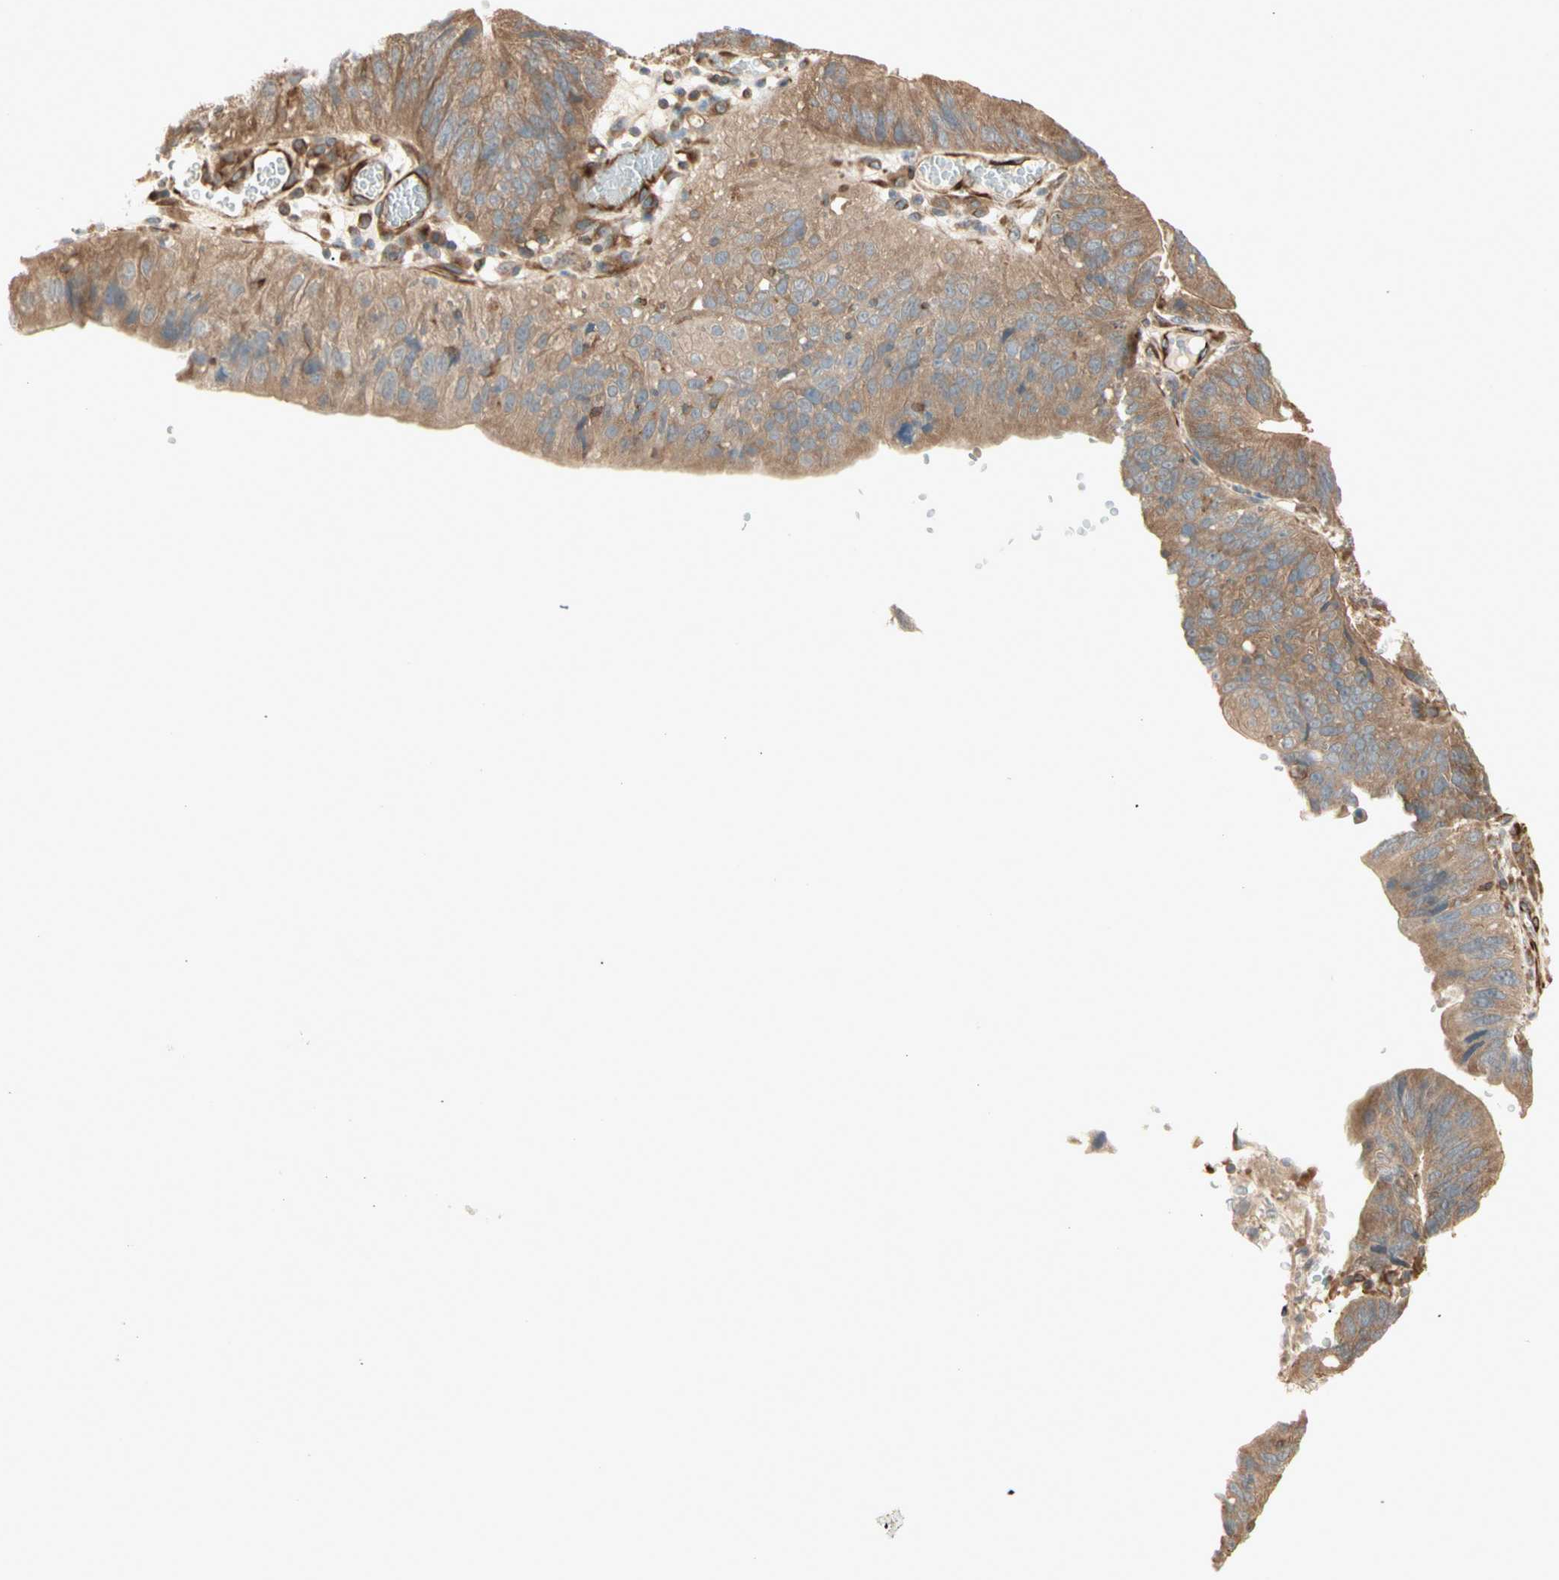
{"staining": {"intensity": "moderate", "quantity": ">75%", "location": "cytoplasmic/membranous"}, "tissue": "stomach cancer", "cell_type": "Tumor cells", "image_type": "cancer", "snomed": [{"axis": "morphology", "description": "Adenocarcinoma, NOS"}, {"axis": "topography", "description": "Stomach"}], "caption": "Immunohistochemical staining of adenocarcinoma (stomach) exhibits moderate cytoplasmic/membranous protein positivity in about >75% of tumor cells.", "gene": "IRAG1", "patient": {"sex": "male", "age": 59}}